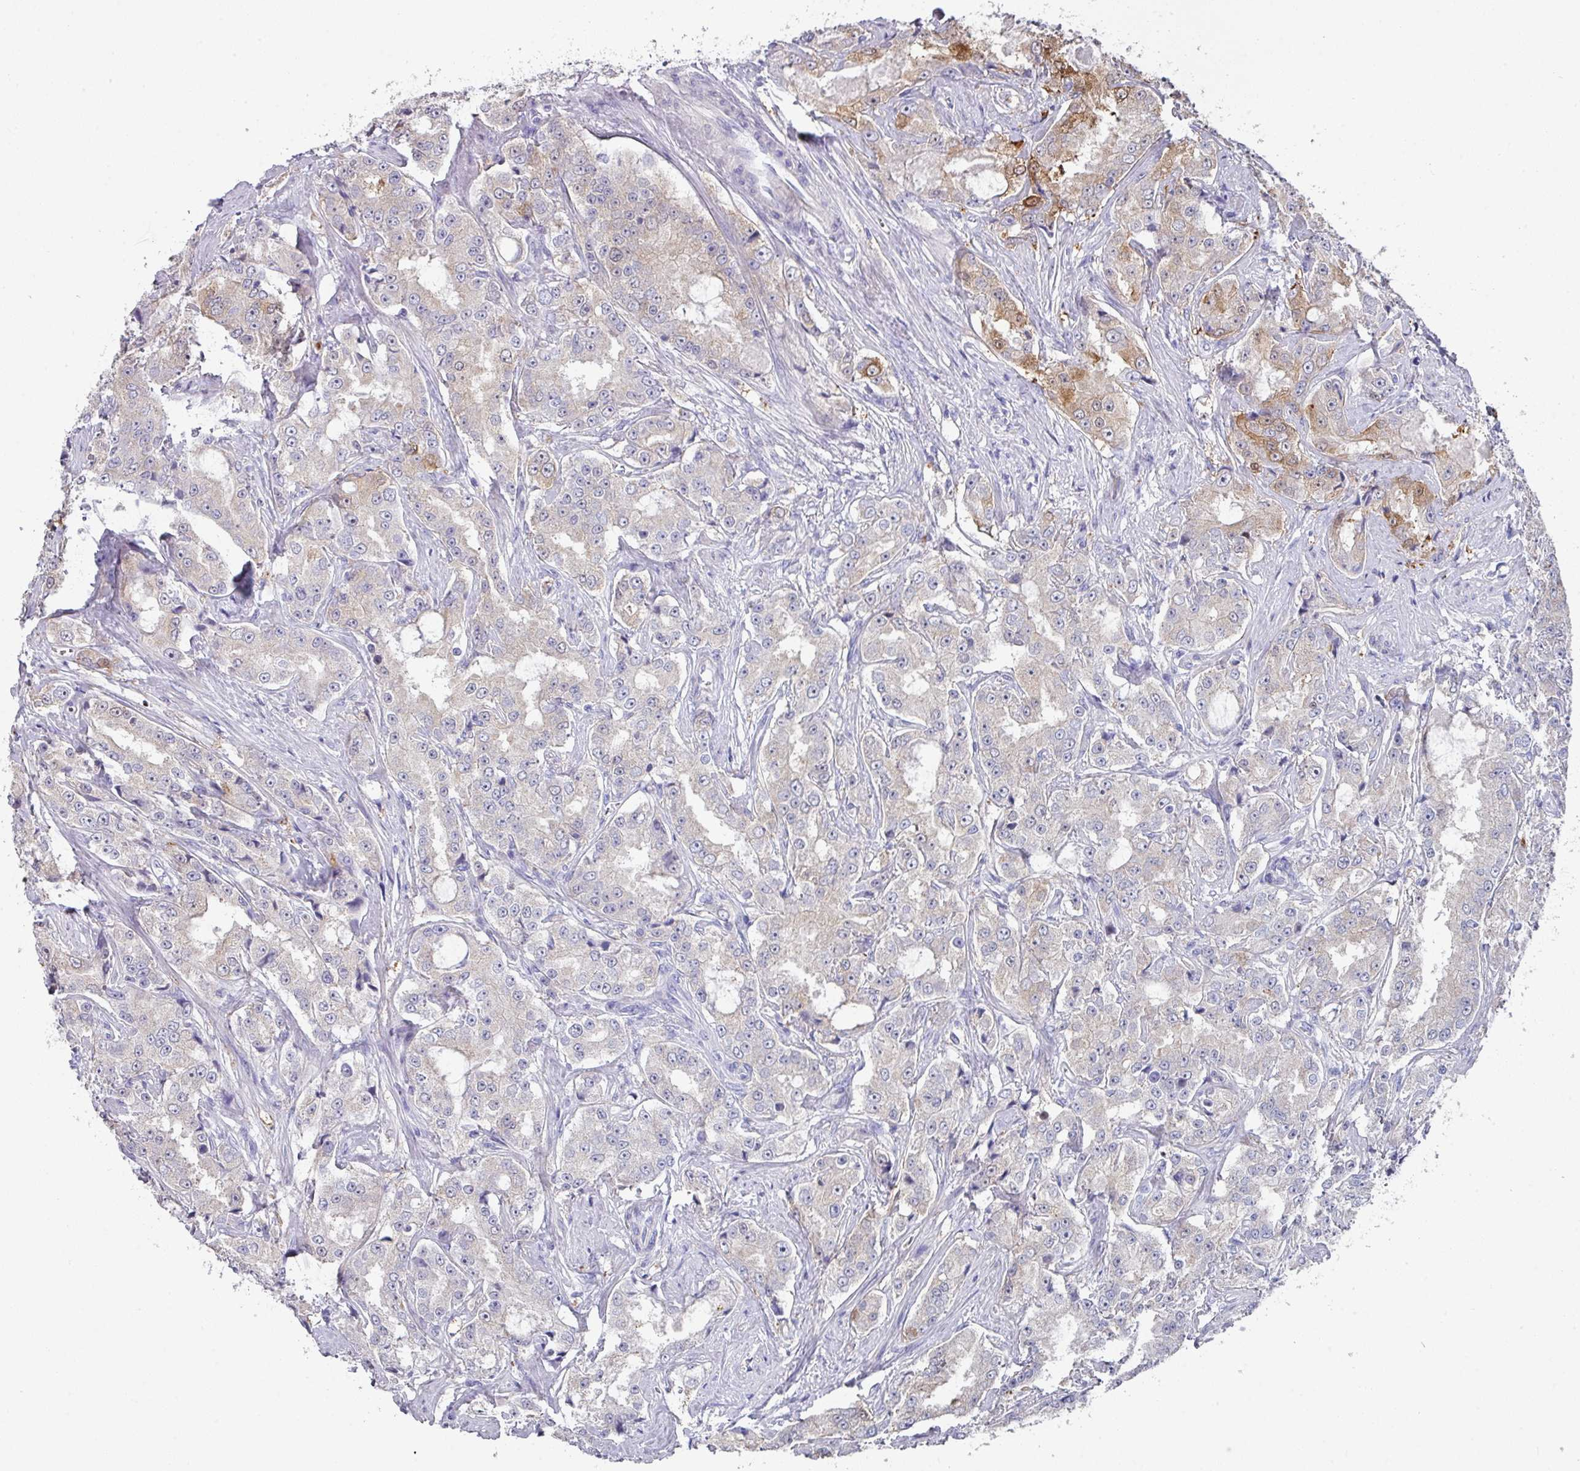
{"staining": {"intensity": "moderate", "quantity": "<25%", "location": "cytoplasmic/membranous"}, "tissue": "prostate cancer", "cell_type": "Tumor cells", "image_type": "cancer", "snomed": [{"axis": "morphology", "description": "Adenocarcinoma, High grade"}, {"axis": "topography", "description": "Prostate"}], "caption": "Tumor cells exhibit low levels of moderate cytoplasmic/membranous positivity in approximately <25% of cells in high-grade adenocarcinoma (prostate). The staining was performed using DAB to visualize the protein expression in brown, while the nuclei were stained in blue with hematoxylin (Magnification: 20x).", "gene": "PEX10", "patient": {"sex": "male", "age": 73}}